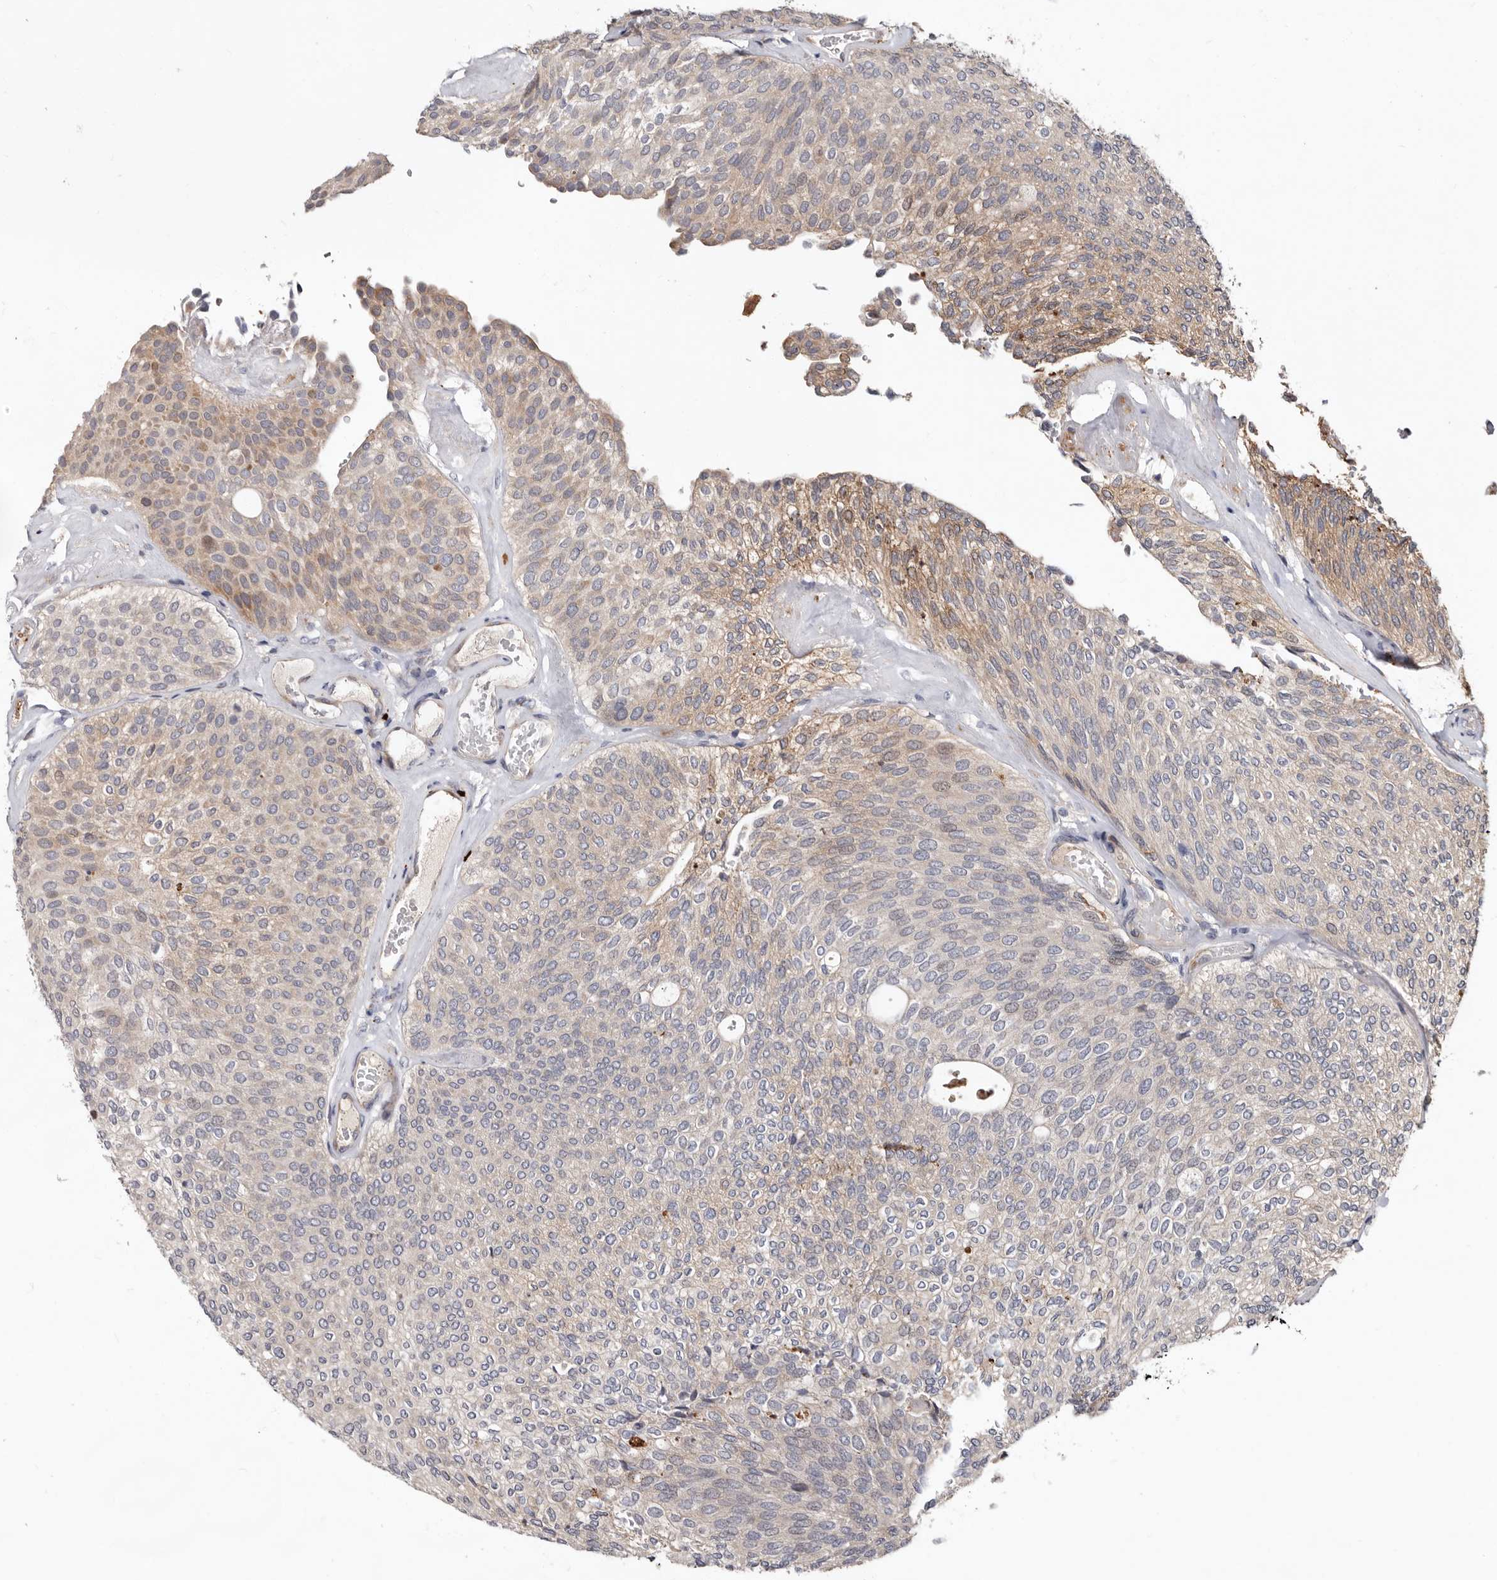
{"staining": {"intensity": "weak", "quantity": "<25%", "location": "cytoplasmic/membranous"}, "tissue": "urothelial cancer", "cell_type": "Tumor cells", "image_type": "cancer", "snomed": [{"axis": "morphology", "description": "Urothelial carcinoma, Low grade"}, {"axis": "topography", "description": "Urinary bladder"}], "caption": "Tumor cells show no significant protein staining in urothelial cancer.", "gene": "WEE2", "patient": {"sex": "female", "age": 79}}